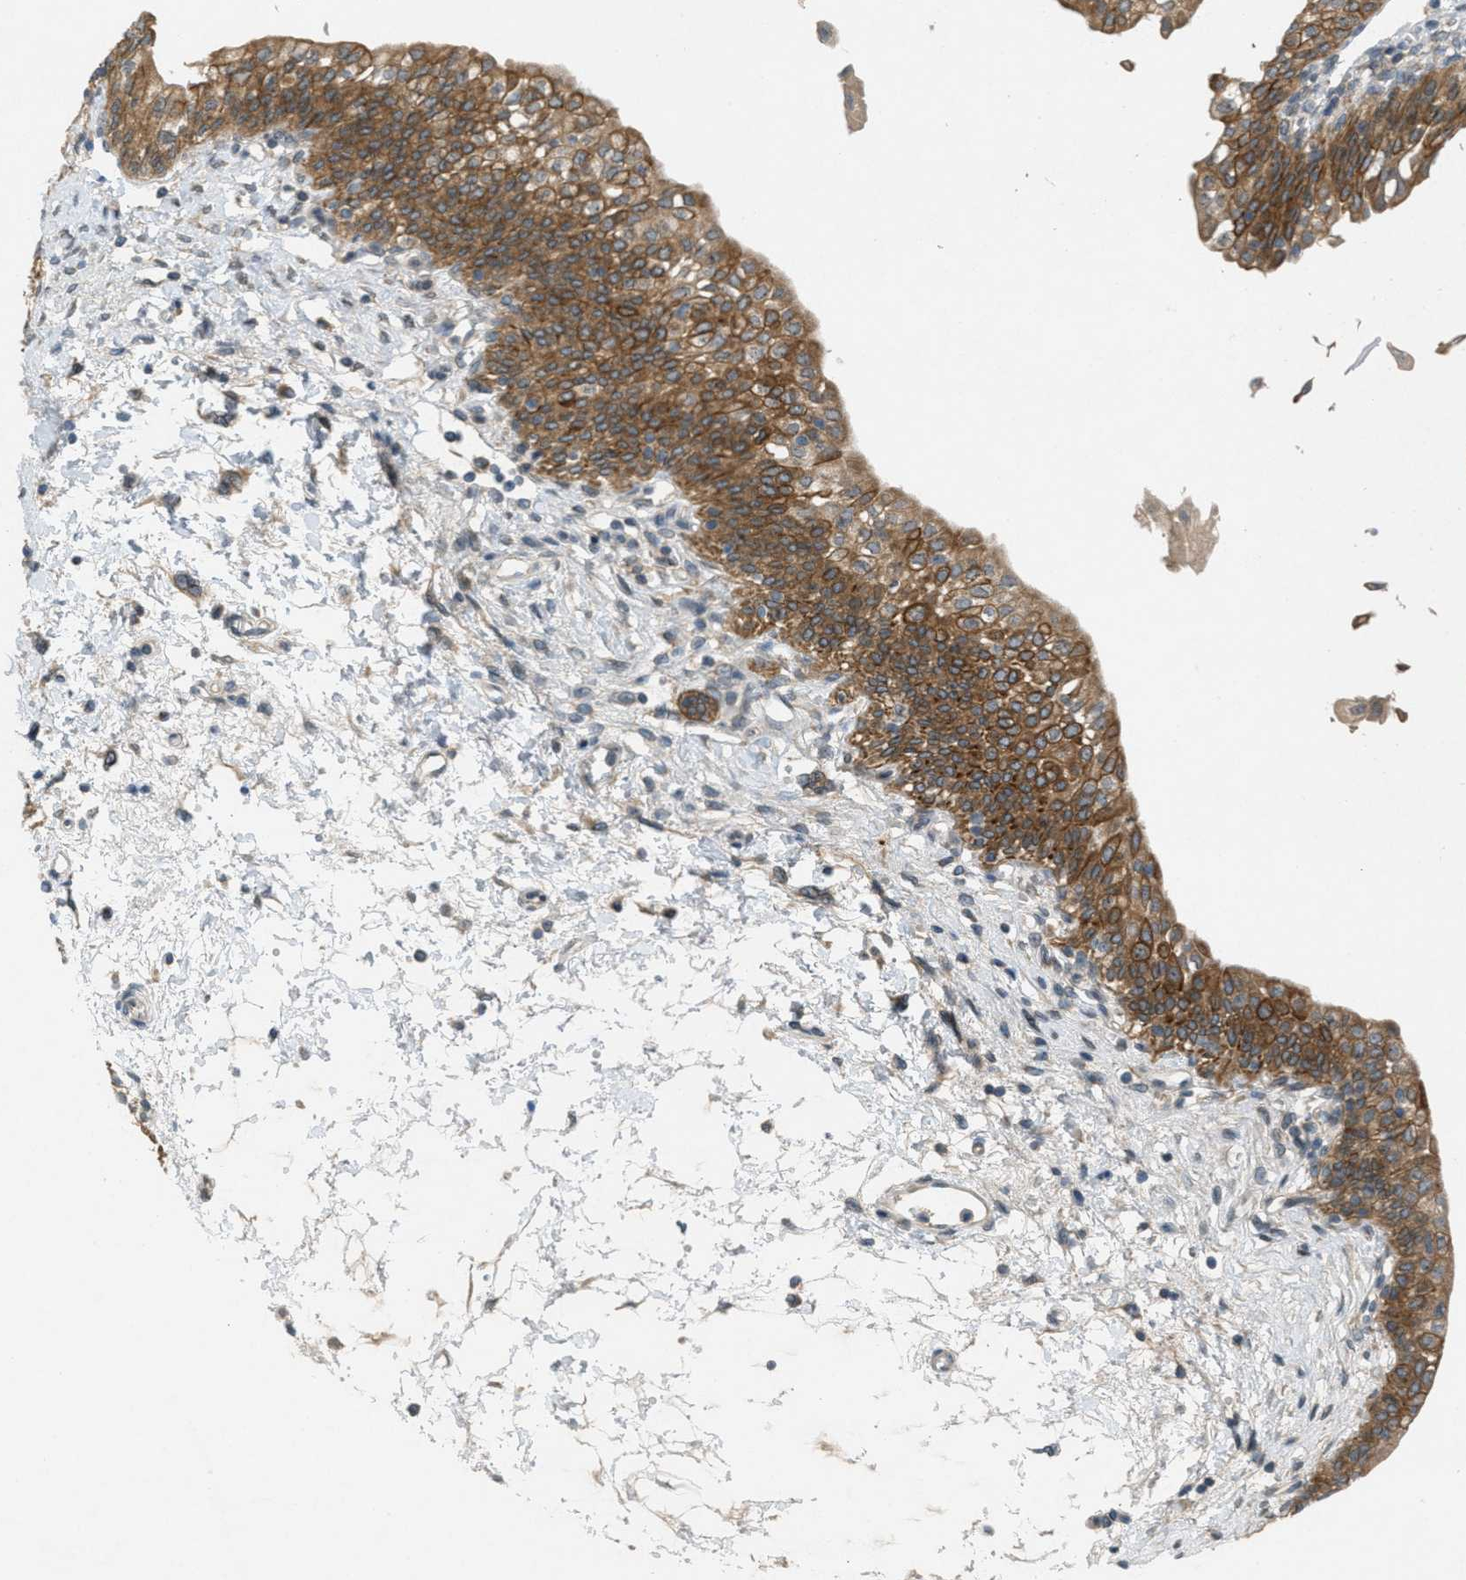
{"staining": {"intensity": "moderate", "quantity": ">75%", "location": "cytoplasmic/membranous"}, "tissue": "urinary bladder", "cell_type": "Urothelial cells", "image_type": "normal", "snomed": [{"axis": "morphology", "description": "Normal tissue, NOS"}, {"axis": "topography", "description": "Urinary bladder"}], "caption": "Urothelial cells exhibit medium levels of moderate cytoplasmic/membranous staining in about >75% of cells in normal urinary bladder. The protein of interest is stained brown, and the nuclei are stained in blue (DAB IHC with brightfield microscopy, high magnification).", "gene": "SIGMAR1", "patient": {"sex": "male", "age": 55}}